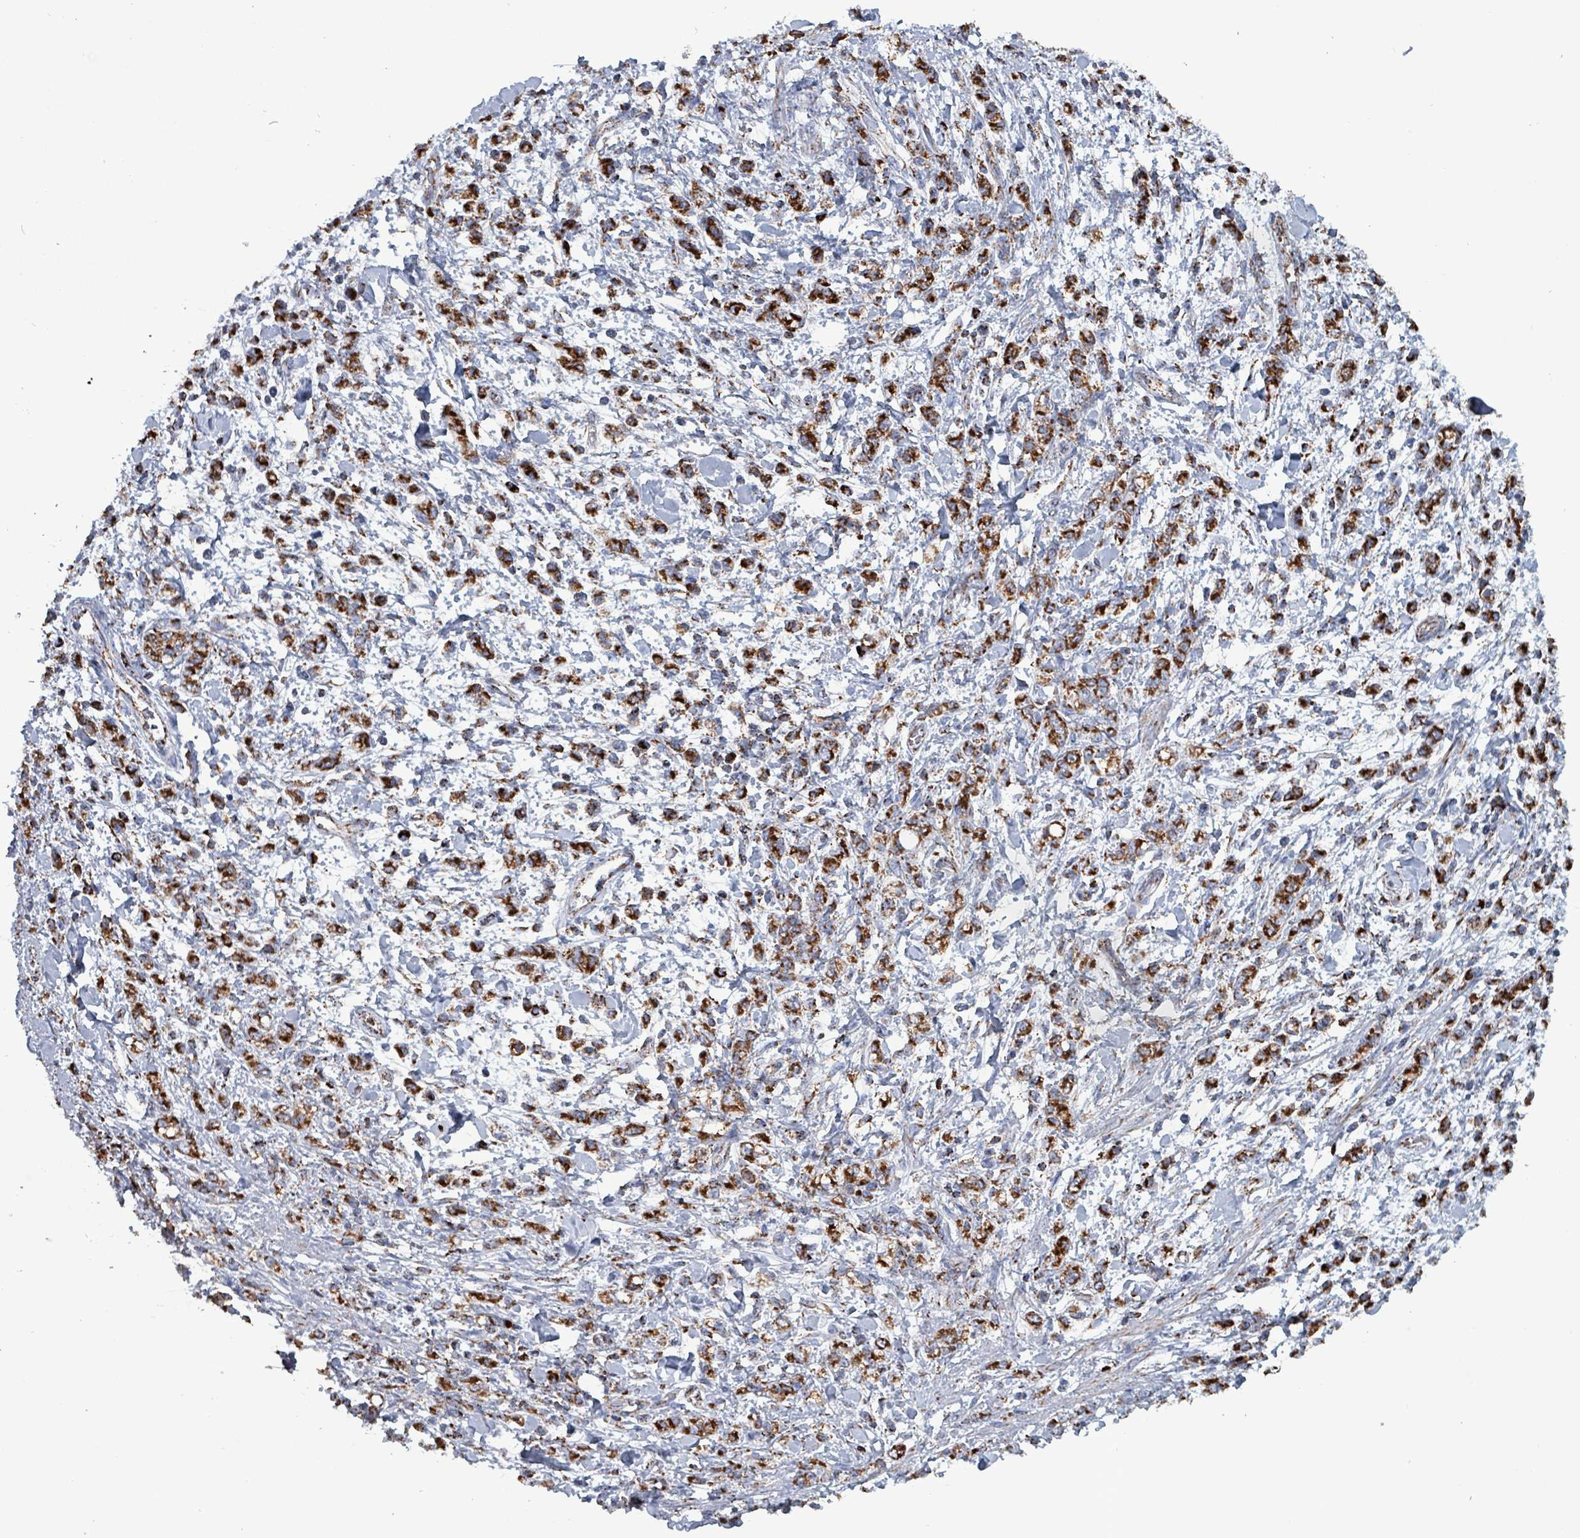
{"staining": {"intensity": "strong", "quantity": ">75%", "location": "cytoplasmic/membranous"}, "tissue": "stomach cancer", "cell_type": "Tumor cells", "image_type": "cancer", "snomed": [{"axis": "morphology", "description": "Adenocarcinoma, NOS"}, {"axis": "topography", "description": "Stomach"}], "caption": "Strong cytoplasmic/membranous expression is identified in about >75% of tumor cells in stomach cancer (adenocarcinoma).", "gene": "IDH3B", "patient": {"sex": "male", "age": 77}}